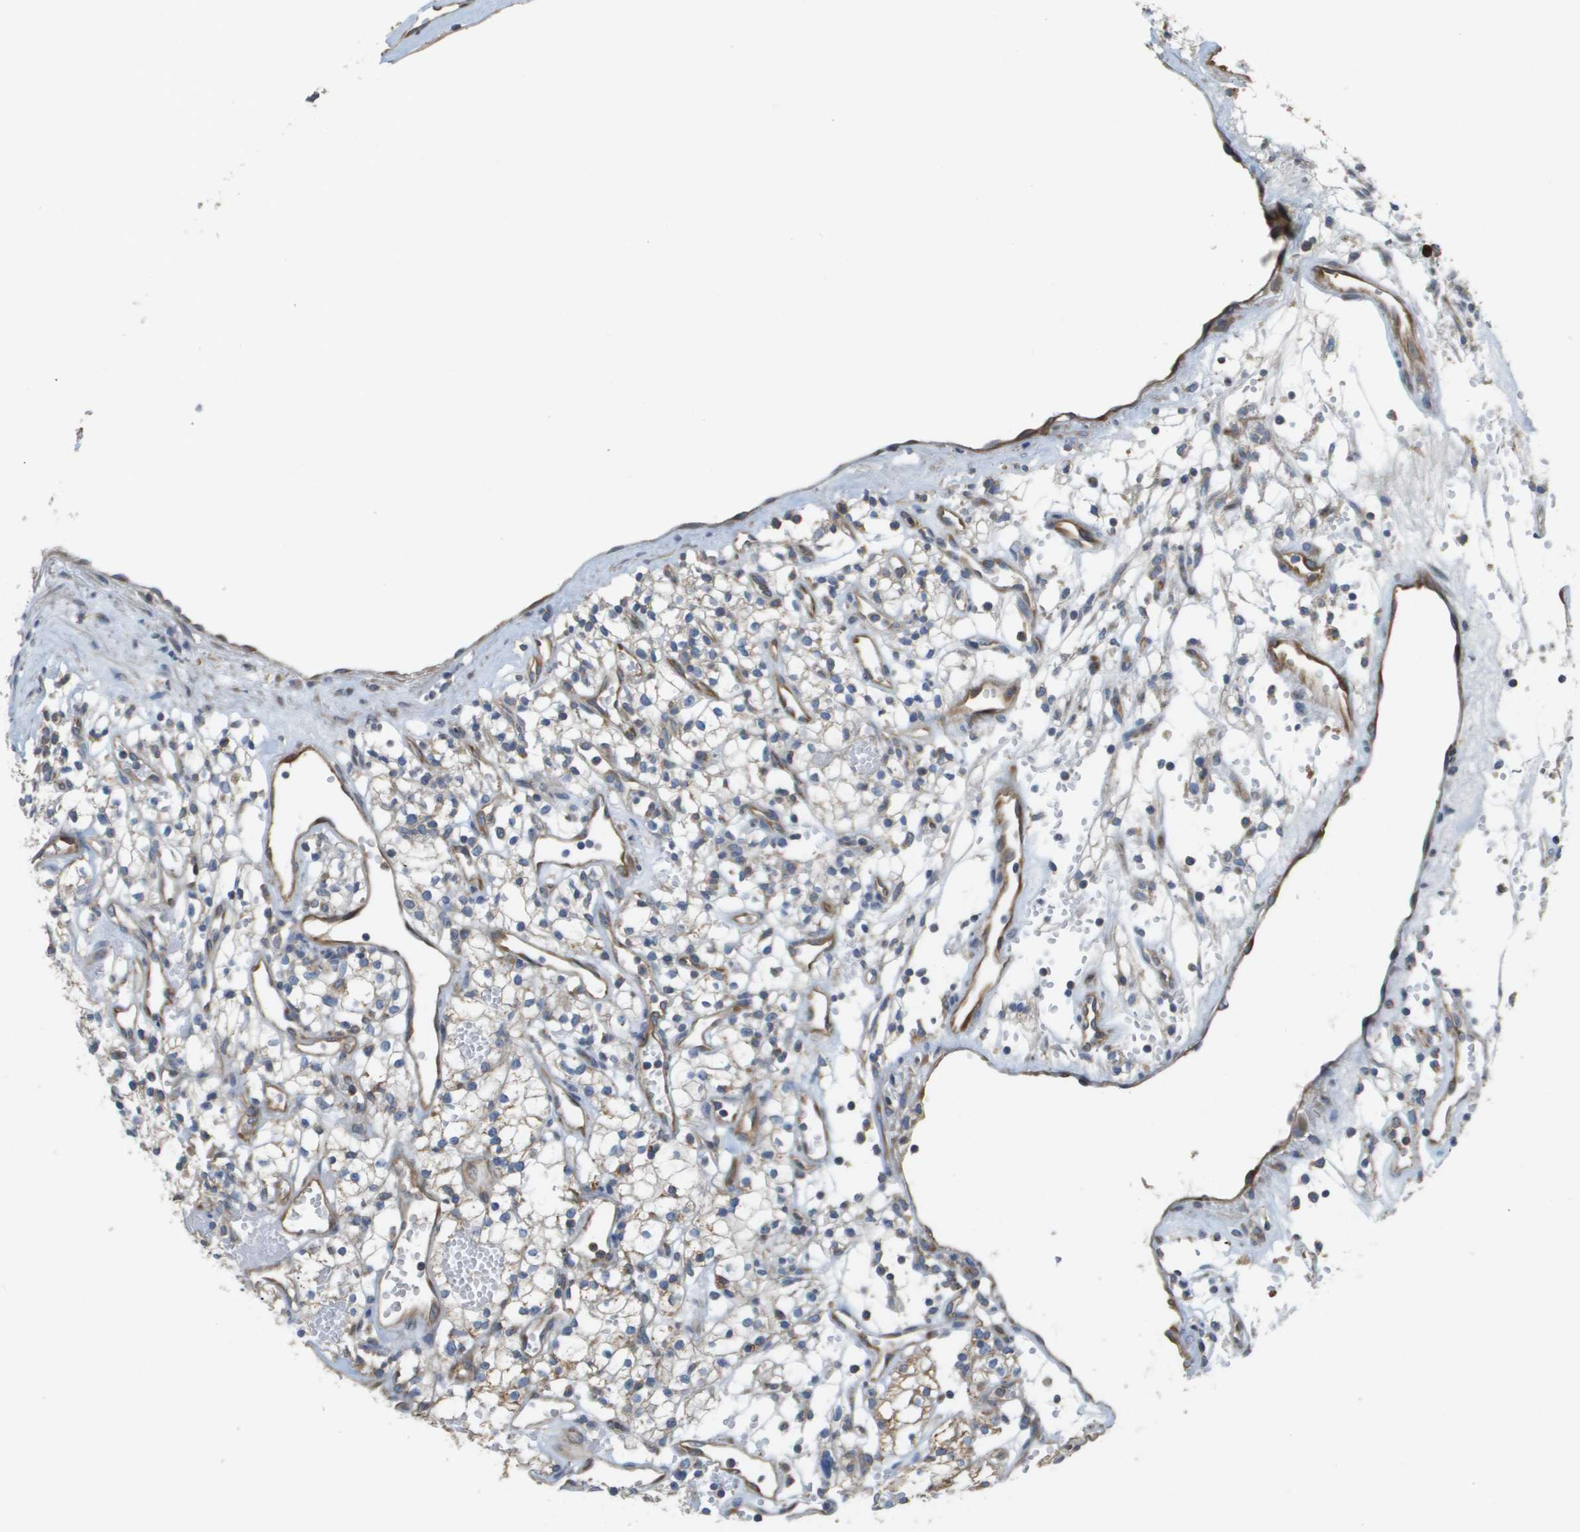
{"staining": {"intensity": "moderate", "quantity": ">75%", "location": "cytoplasmic/membranous"}, "tissue": "renal cancer", "cell_type": "Tumor cells", "image_type": "cancer", "snomed": [{"axis": "morphology", "description": "Adenocarcinoma, NOS"}, {"axis": "topography", "description": "Kidney"}], "caption": "Immunohistochemical staining of renal adenocarcinoma displays moderate cytoplasmic/membranous protein expression in about >75% of tumor cells.", "gene": "CASP10", "patient": {"sex": "male", "age": 59}}